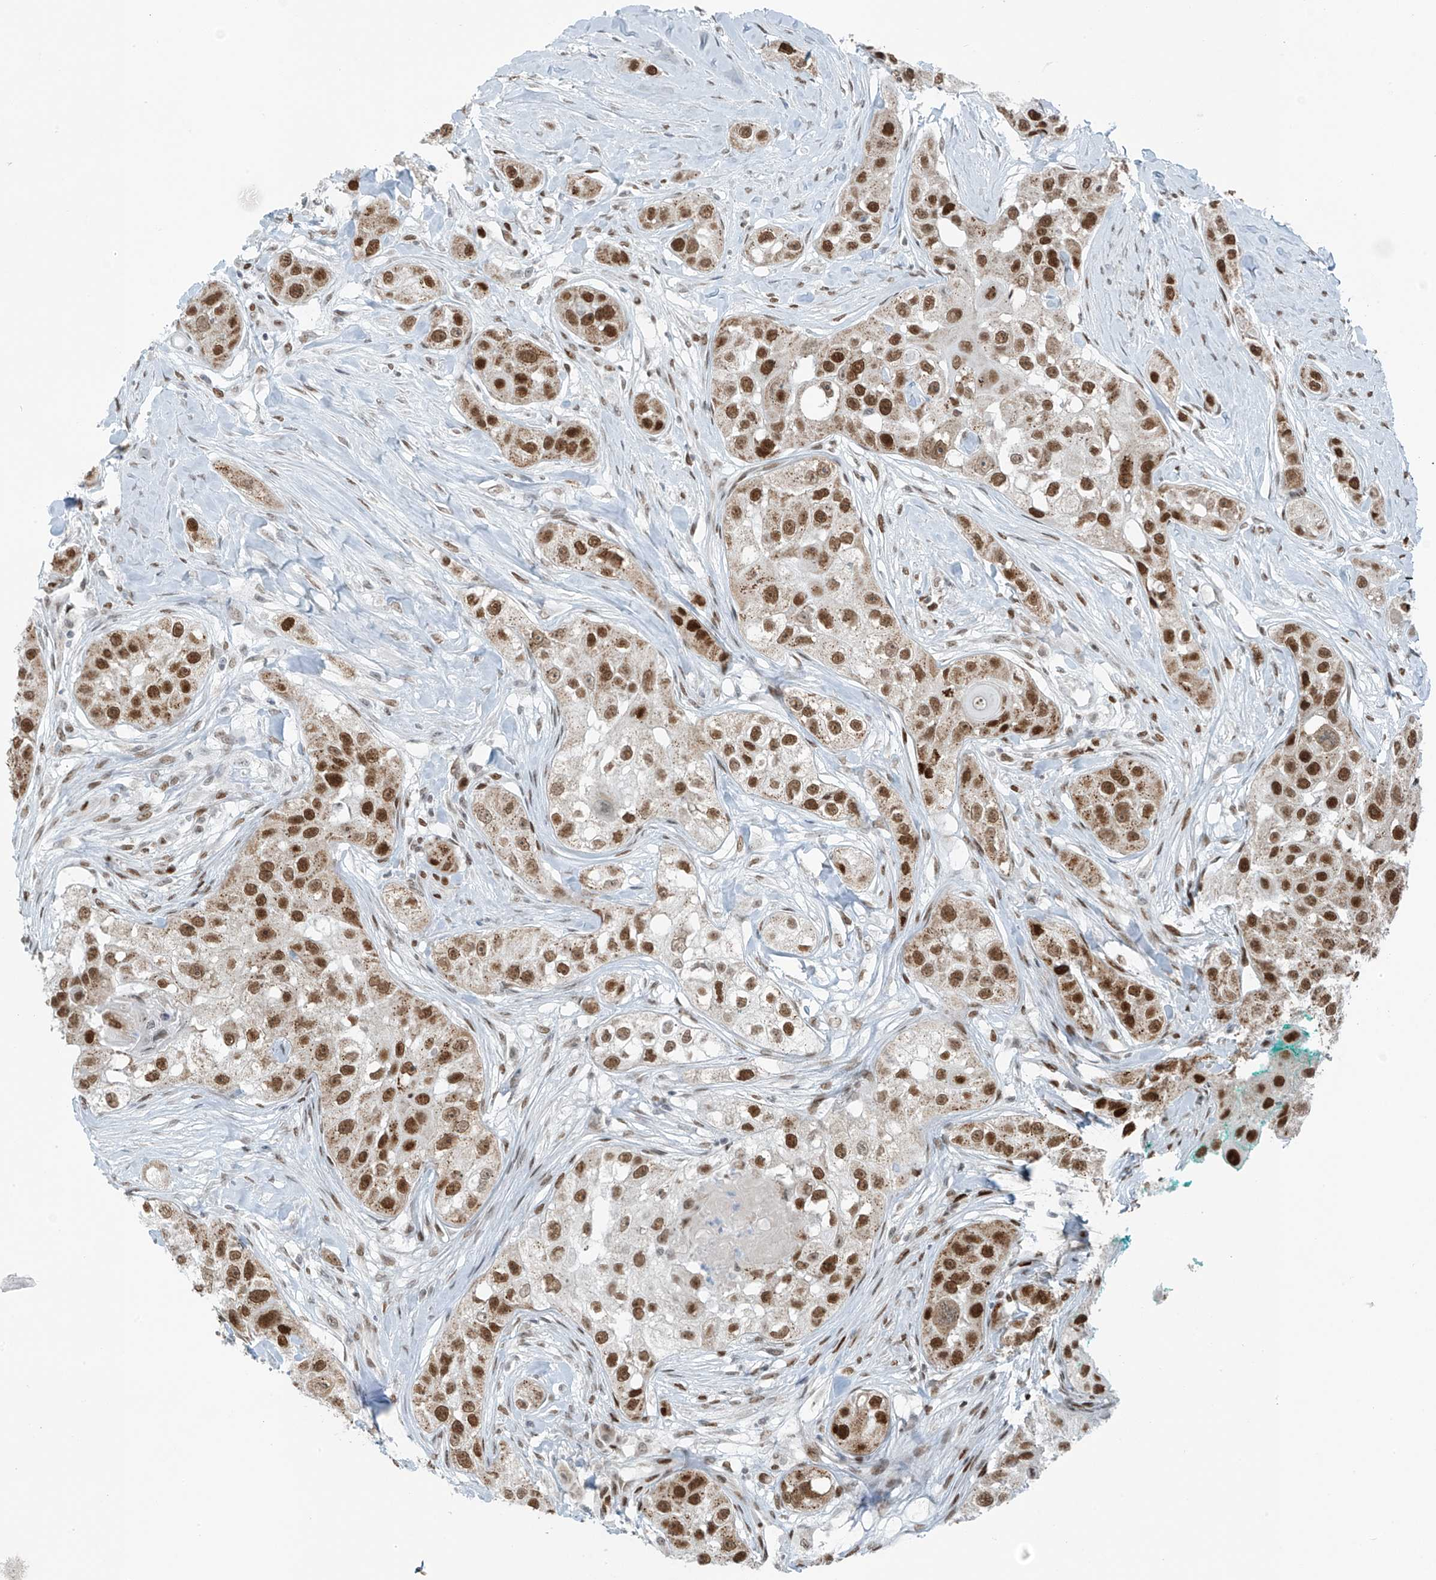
{"staining": {"intensity": "moderate", "quantity": ">75%", "location": "nuclear"}, "tissue": "head and neck cancer", "cell_type": "Tumor cells", "image_type": "cancer", "snomed": [{"axis": "morphology", "description": "Normal tissue, NOS"}, {"axis": "morphology", "description": "Squamous cell carcinoma, NOS"}, {"axis": "topography", "description": "Skeletal muscle"}, {"axis": "topography", "description": "Head-Neck"}], "caption": "Immunohistochemical staining of human head and neck cancer exhibits moderate nuclear protein staining in approximately >75% of tumor cells.", "gene": "WRNIP1", "patient": {"sex": "male", "age": 51}}